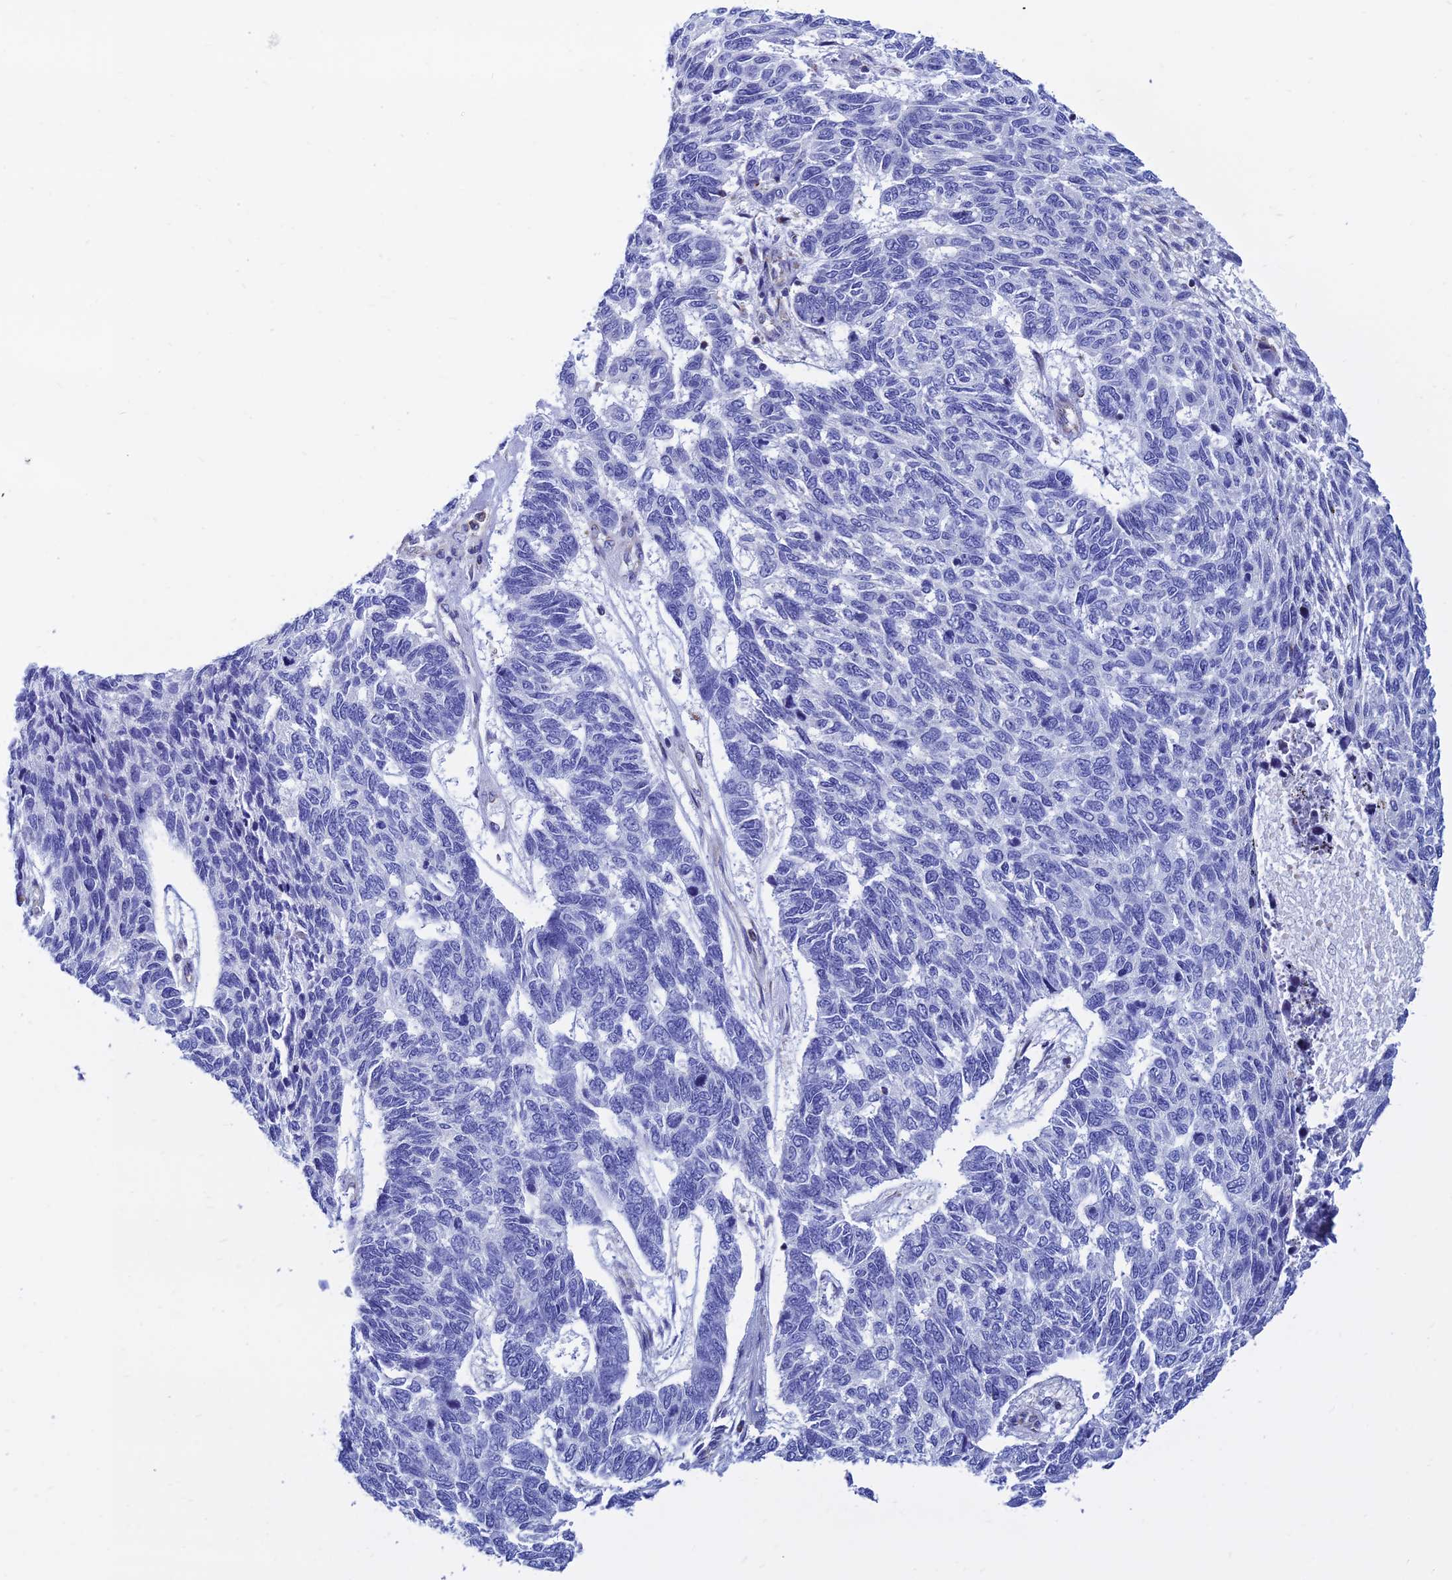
{"staining": {"intensity": "negative", "quantity": "none", "location": "none"}, "tissue": "skin cancer", "cell_type": "Tumor cells", "image_type": "cancer", "snomed": [{"axis": "morphology", "description": "Basal cell carcinoma"}, {"axis": "topography", "description": "Skin"}], "caption": "Immunohistochemistry (IHC) photomicrograph of neoplastic tissue: skin cancer (basal cell carcinoma) stained with DAB (3,3'-diaminobenzidine) displays no significant protein expression in tumor cells.", "gene": "MGST1", "patient": {"sex": "female", "age": 65}}